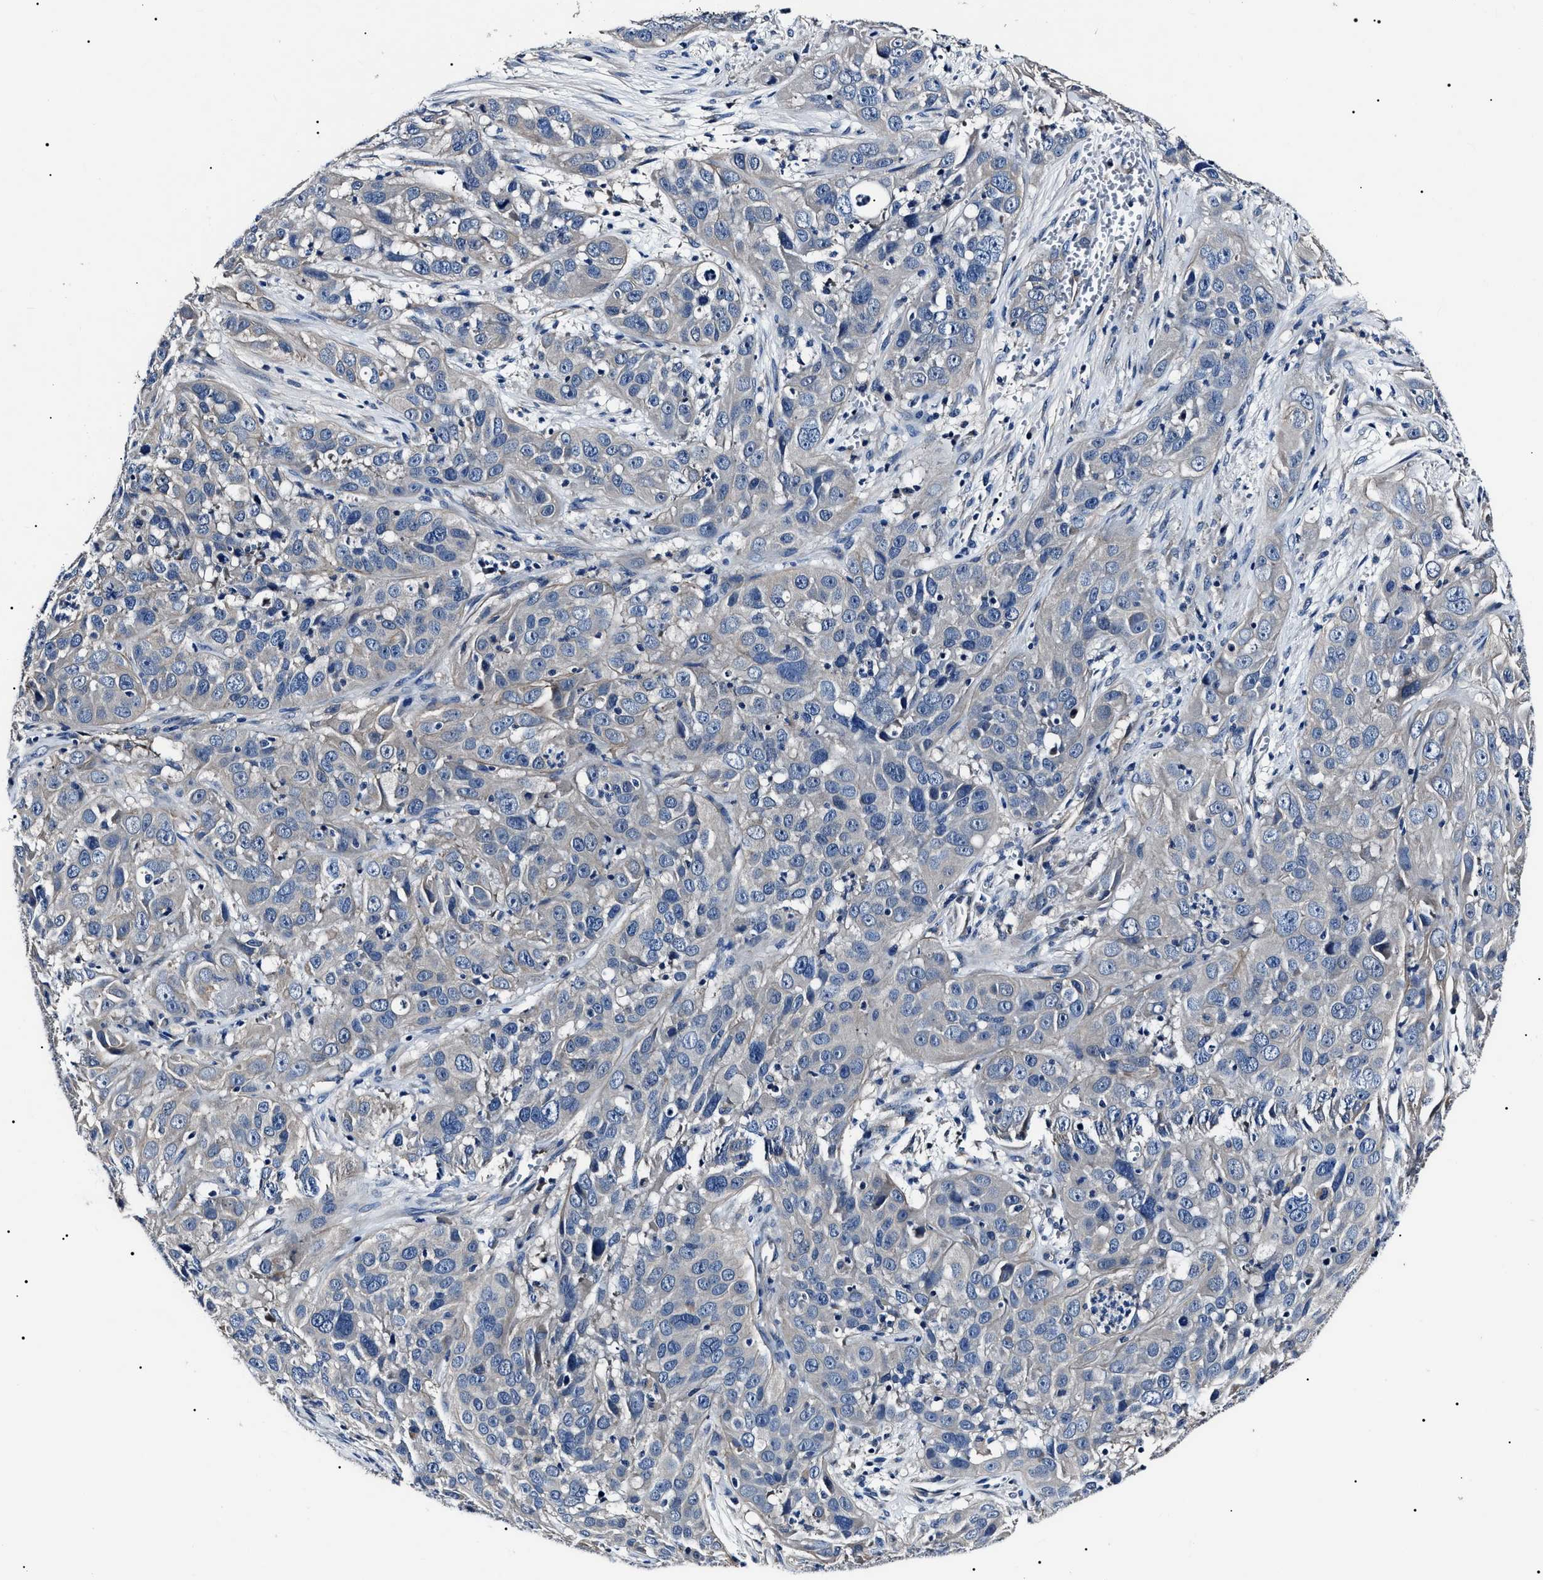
{"staining": {"intensity": "negative", "quantity": "none", "location": "none"}, "tissue": "cervical cancer", "cell_type": "Tumor cells", "image_type": "cancer", "snomed": [{"axis": "morphology", "description": "Squamous cell carcinoma, NOS"}, {"axis": "topography", "description": "Cervix"}], "caption": "Histopathology image shows no protein expression in tumor cells of cervical squamous cell carcinoma tissue. (DAB immunohistochemistry (IHC), high magnification).", "gene": "KLHL42", "patient": {"sex": "female", "age": 32}}